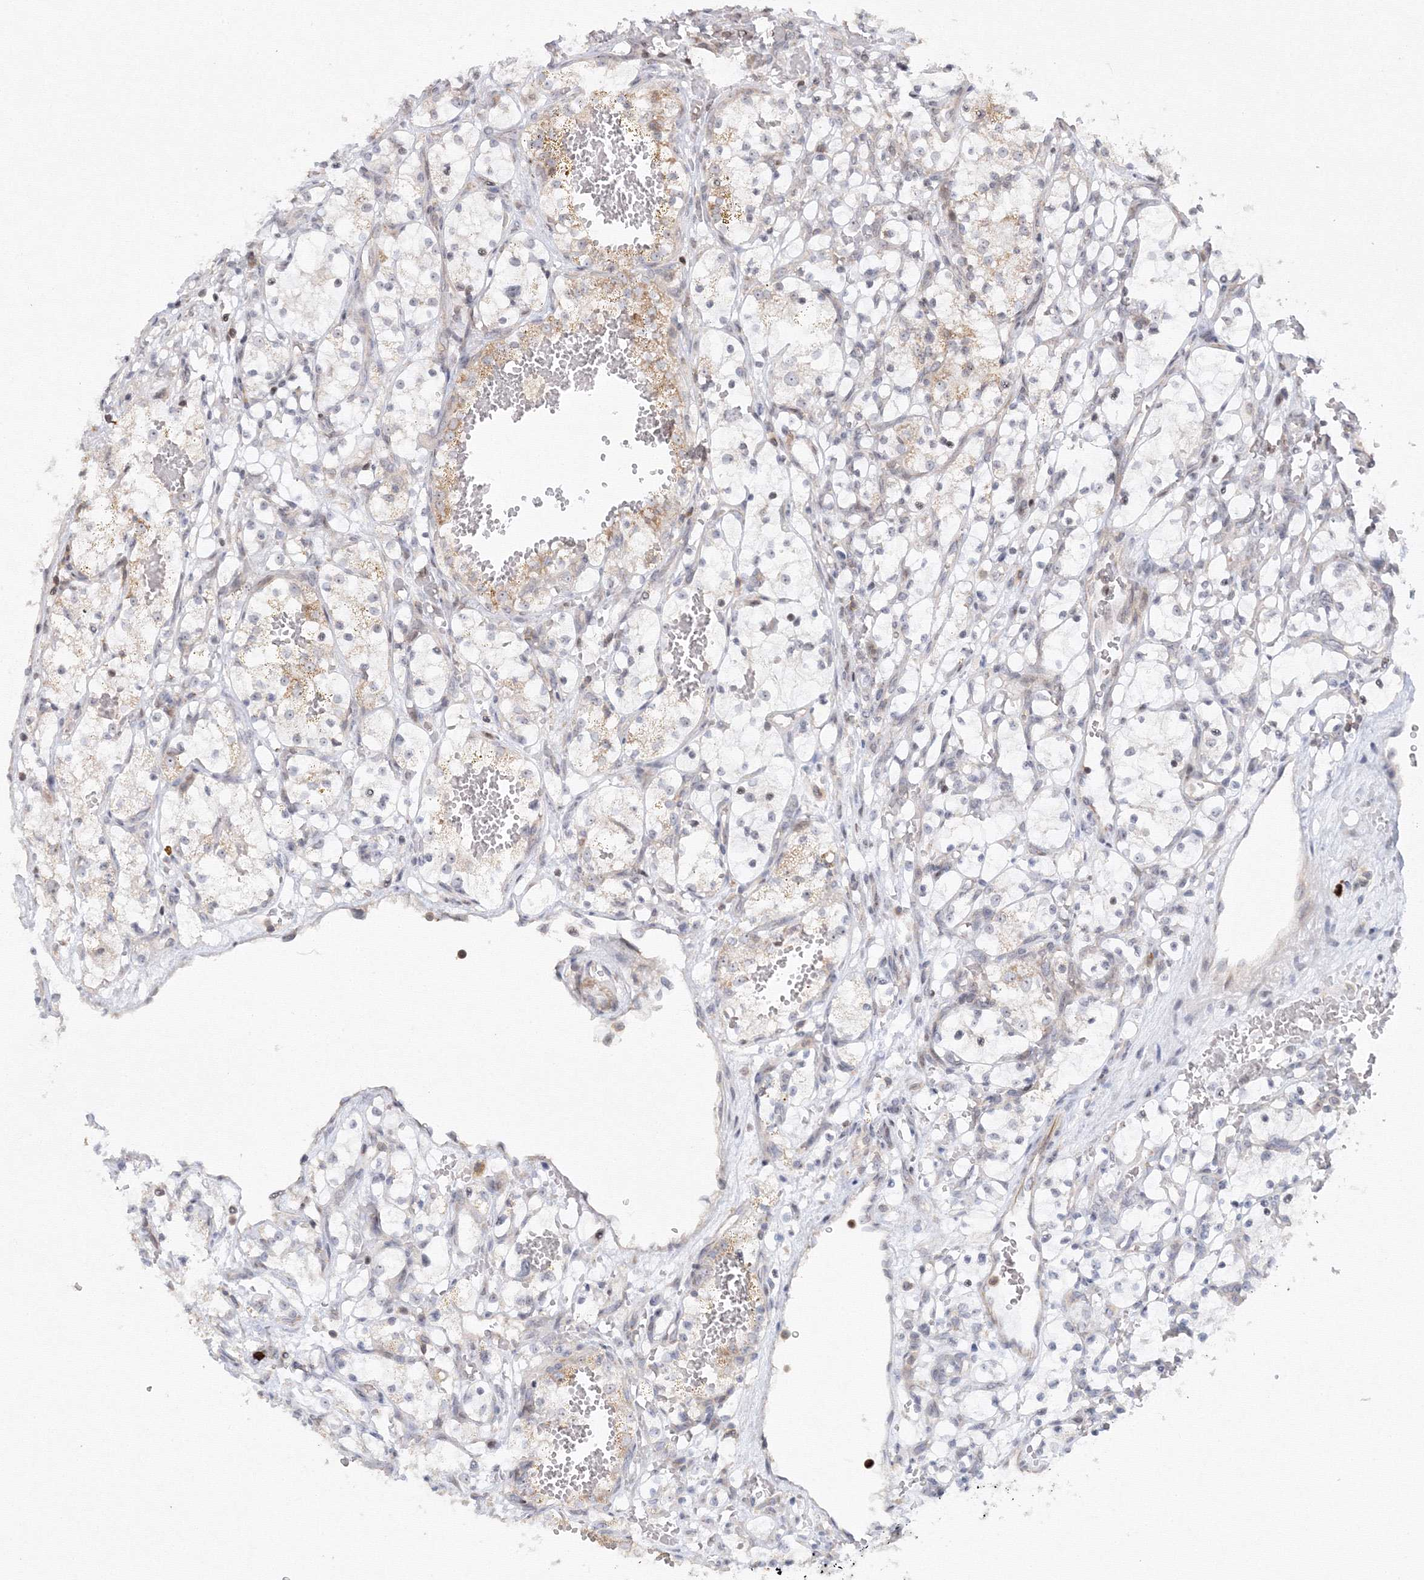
{"staining": {"intensity": "weak", "quantity": "<25%", "location": "cytoplasmic/membranous"}, "tissue": "renal cancer", "cell_type": "Tumor cells", "image_type": "cancer", "snomed": [{"axis": "morphology", "description": "Adenocarcinoma, NOS"}, {"axis": "topography", "description": "Kidney"}], "caption": "There is no significant expression in tumor cells of renal cancer (adenocarcinoma).", "gene": "MKRN2", "patient": {"sex": "female", "age": 69}}